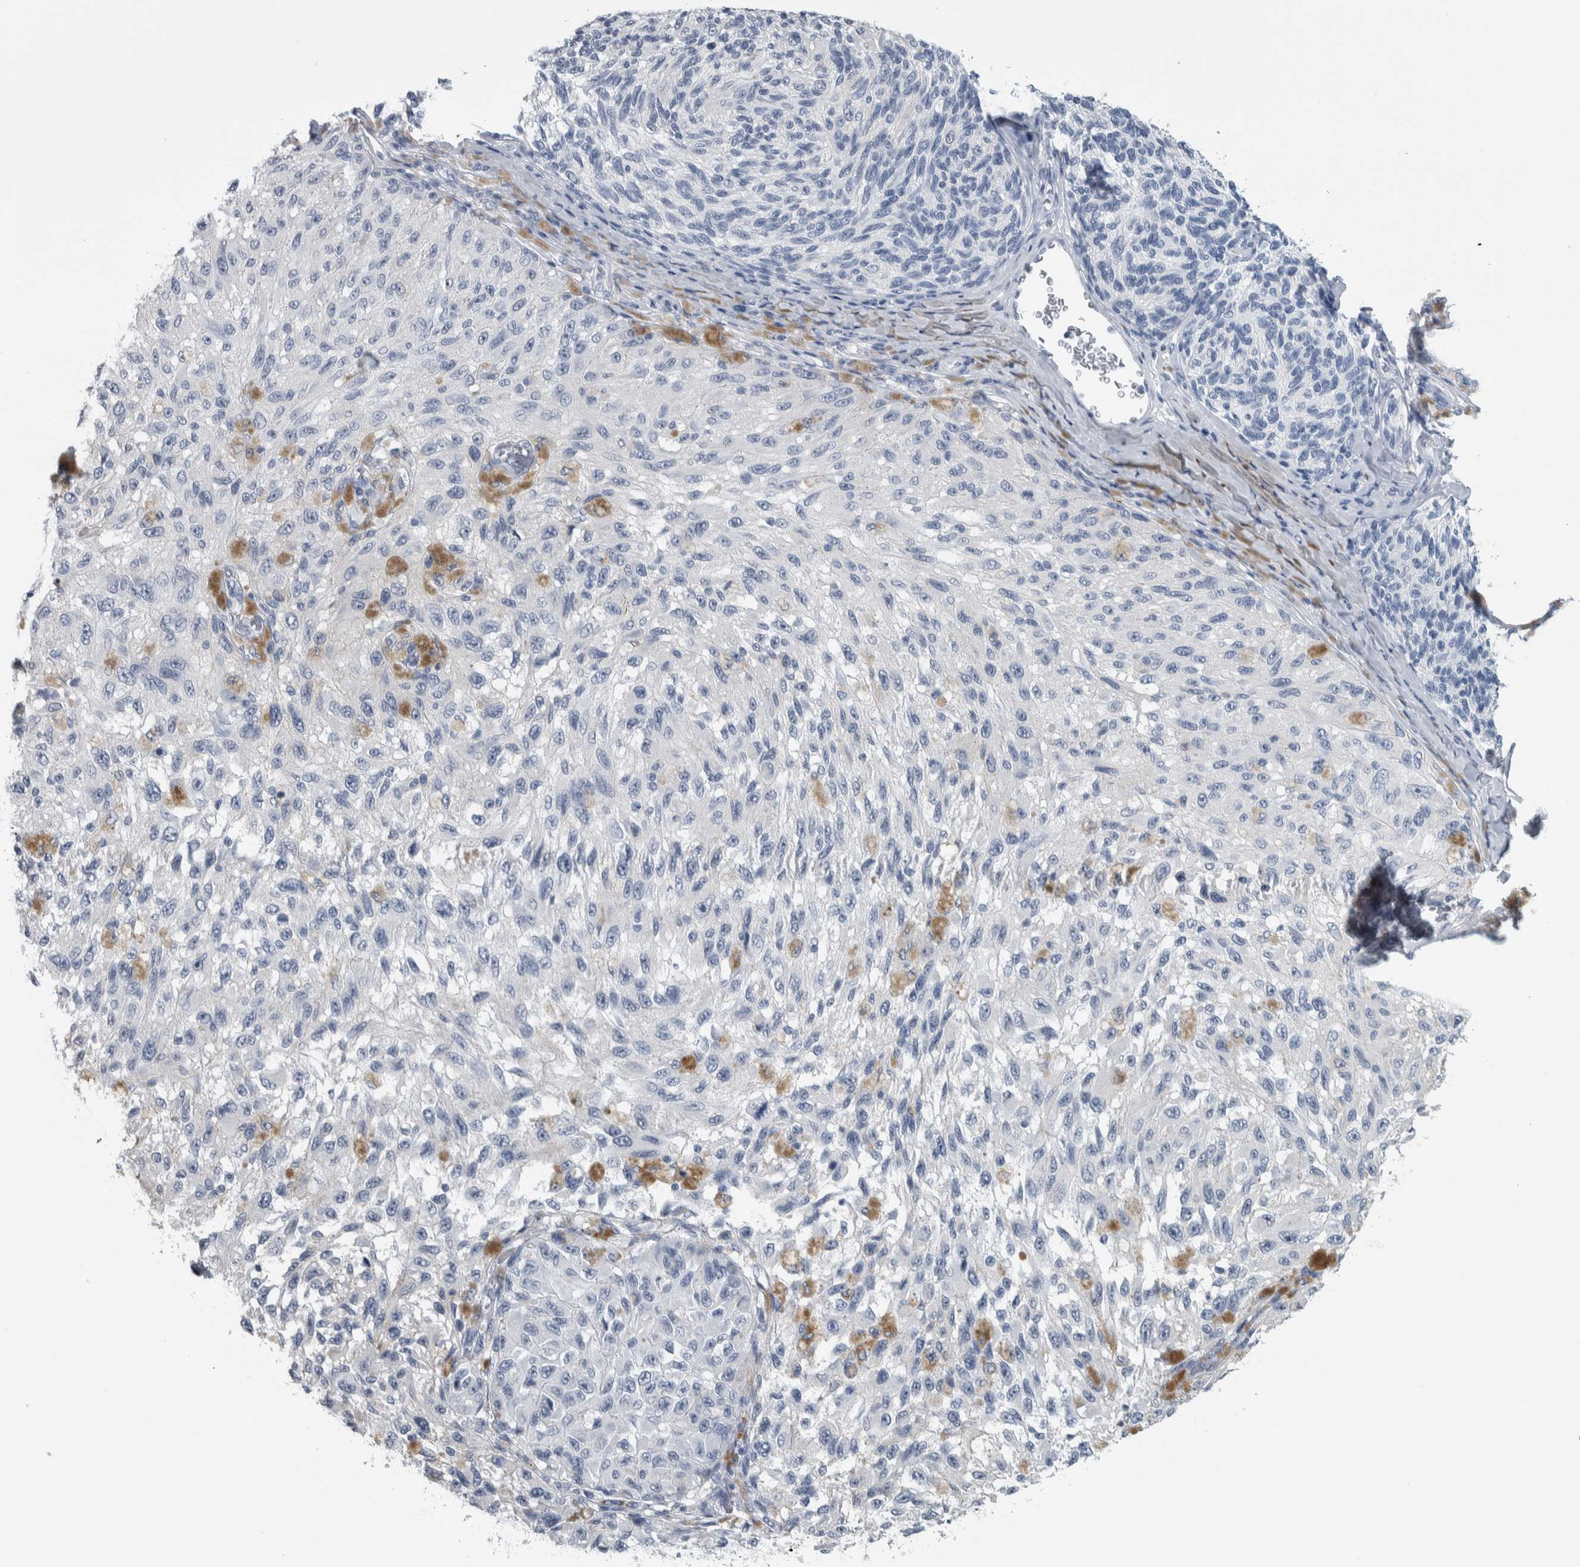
{"staining": {"intensity": "negative", "quantity": "none", "location": "none"}, "tissue": "melanoma", "cell_type": "Tumor cells", "image_type": "cancer", "snomed": [{"axis": "morphology", "description": "Malignant melanoma, NOS"}, {"axis": "topography", "description": "Skin"}], "caption": "Tumor cells are negative for brown protein staining in melanoma.", "gene": "CDH17", "patient": {"sex": "female", "age": 73}}